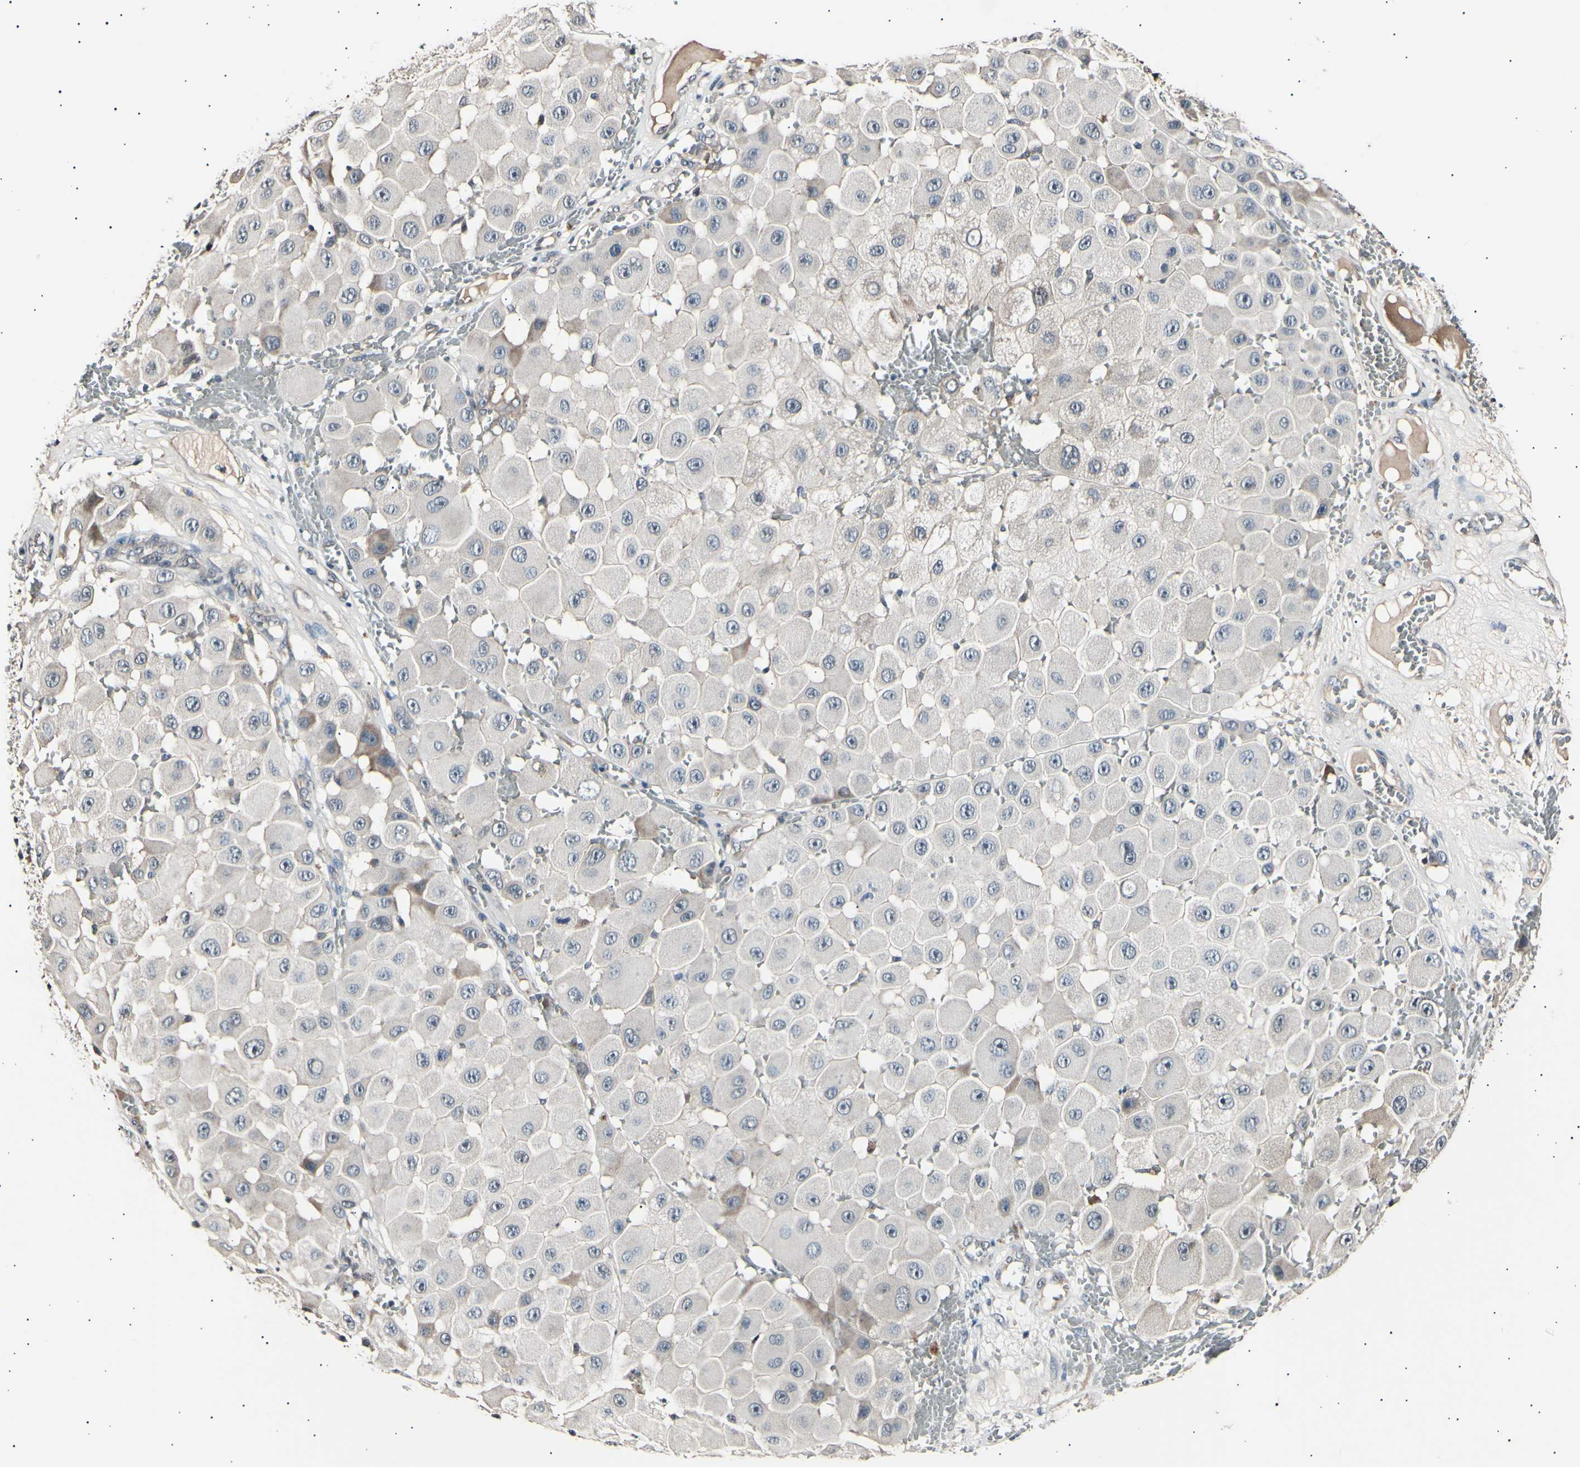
{"staining": {"intensity": "weak", "quantity": "<25%", "location": "cytoplasmic/membranous"}, "tissue": "melanoma", "cell_type": "Tumor cells", "image_type": "cancer", "snomed": [{"axis": "morphology", "description": "Malignant melanoma, NOS"}, {"axis": "topography", "description": "Skin"}], "caption": "Immunohistochemistry image of melanoma stained for a protein (brown), which shows no positivity in tumor cells.", "gene": "AK1", "patient": {"sex": "female", "age": 81}}